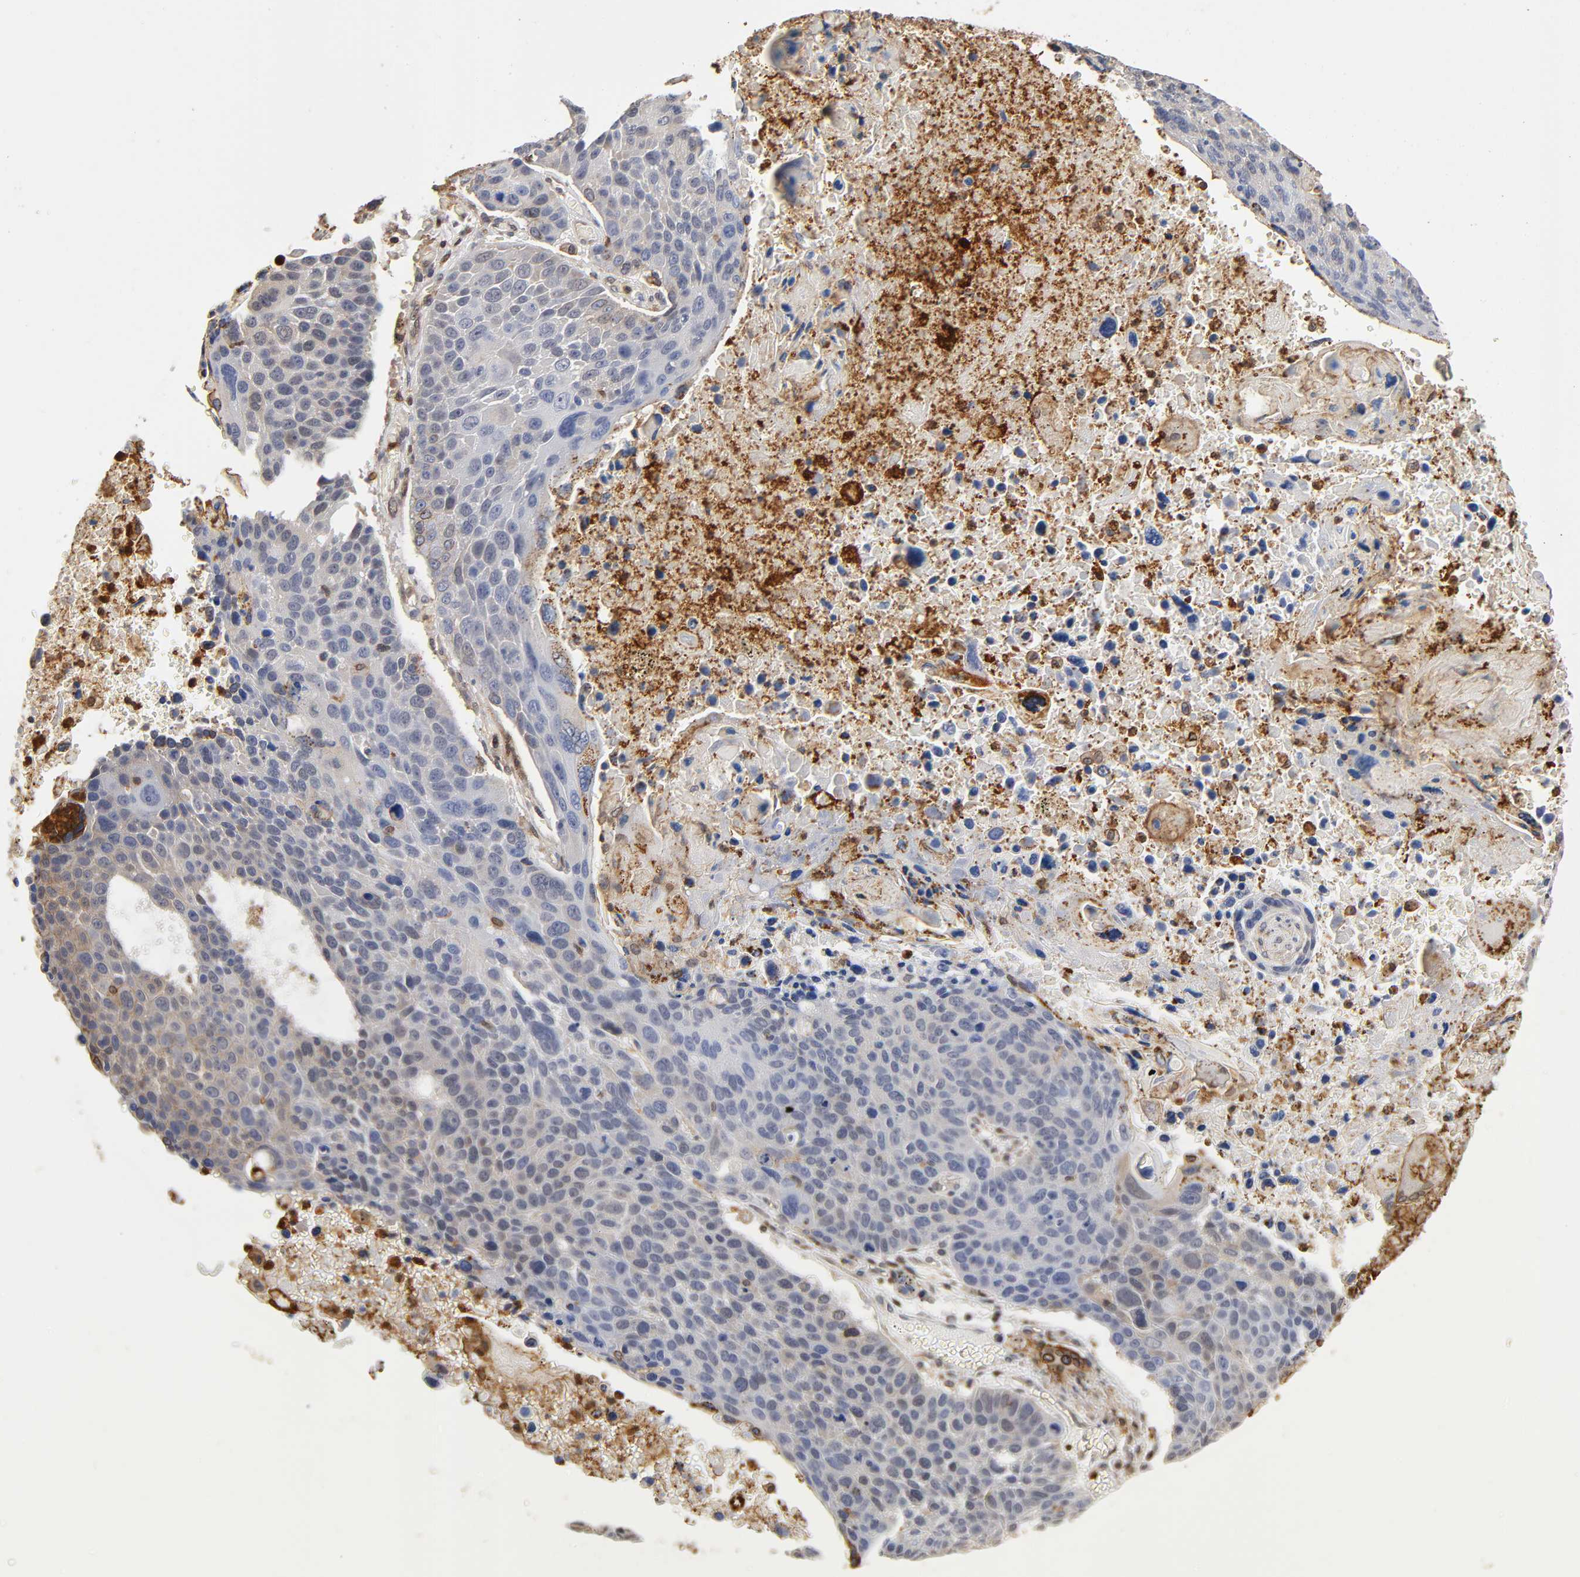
{"staining": {"intensity": "weak", "quantity": "<25%", "location": "cytoplasmic/membranous"}, "tissue": "lung cancer", "cell_type": "Tumor cells", "image_type": "cancer", "snomed": [{"axis": "morphology", "description": "Squamous cell carcinoma, NOS"}, {"axis": "topography", "description": "Lung"}], "caption": "High magnification brightfield microscopy of lung cancer stained with DAB (3,3'-diaminobenzidine) (brown) and counterstained with hematoxylin (blue): tumor cells show no significant staining. The staining is performed using DAB brown chromogen with nuclei counter-stained in using hematoxylin.", "gene": "ANXA11", "patient": {"sex": "male", "age": 68}}